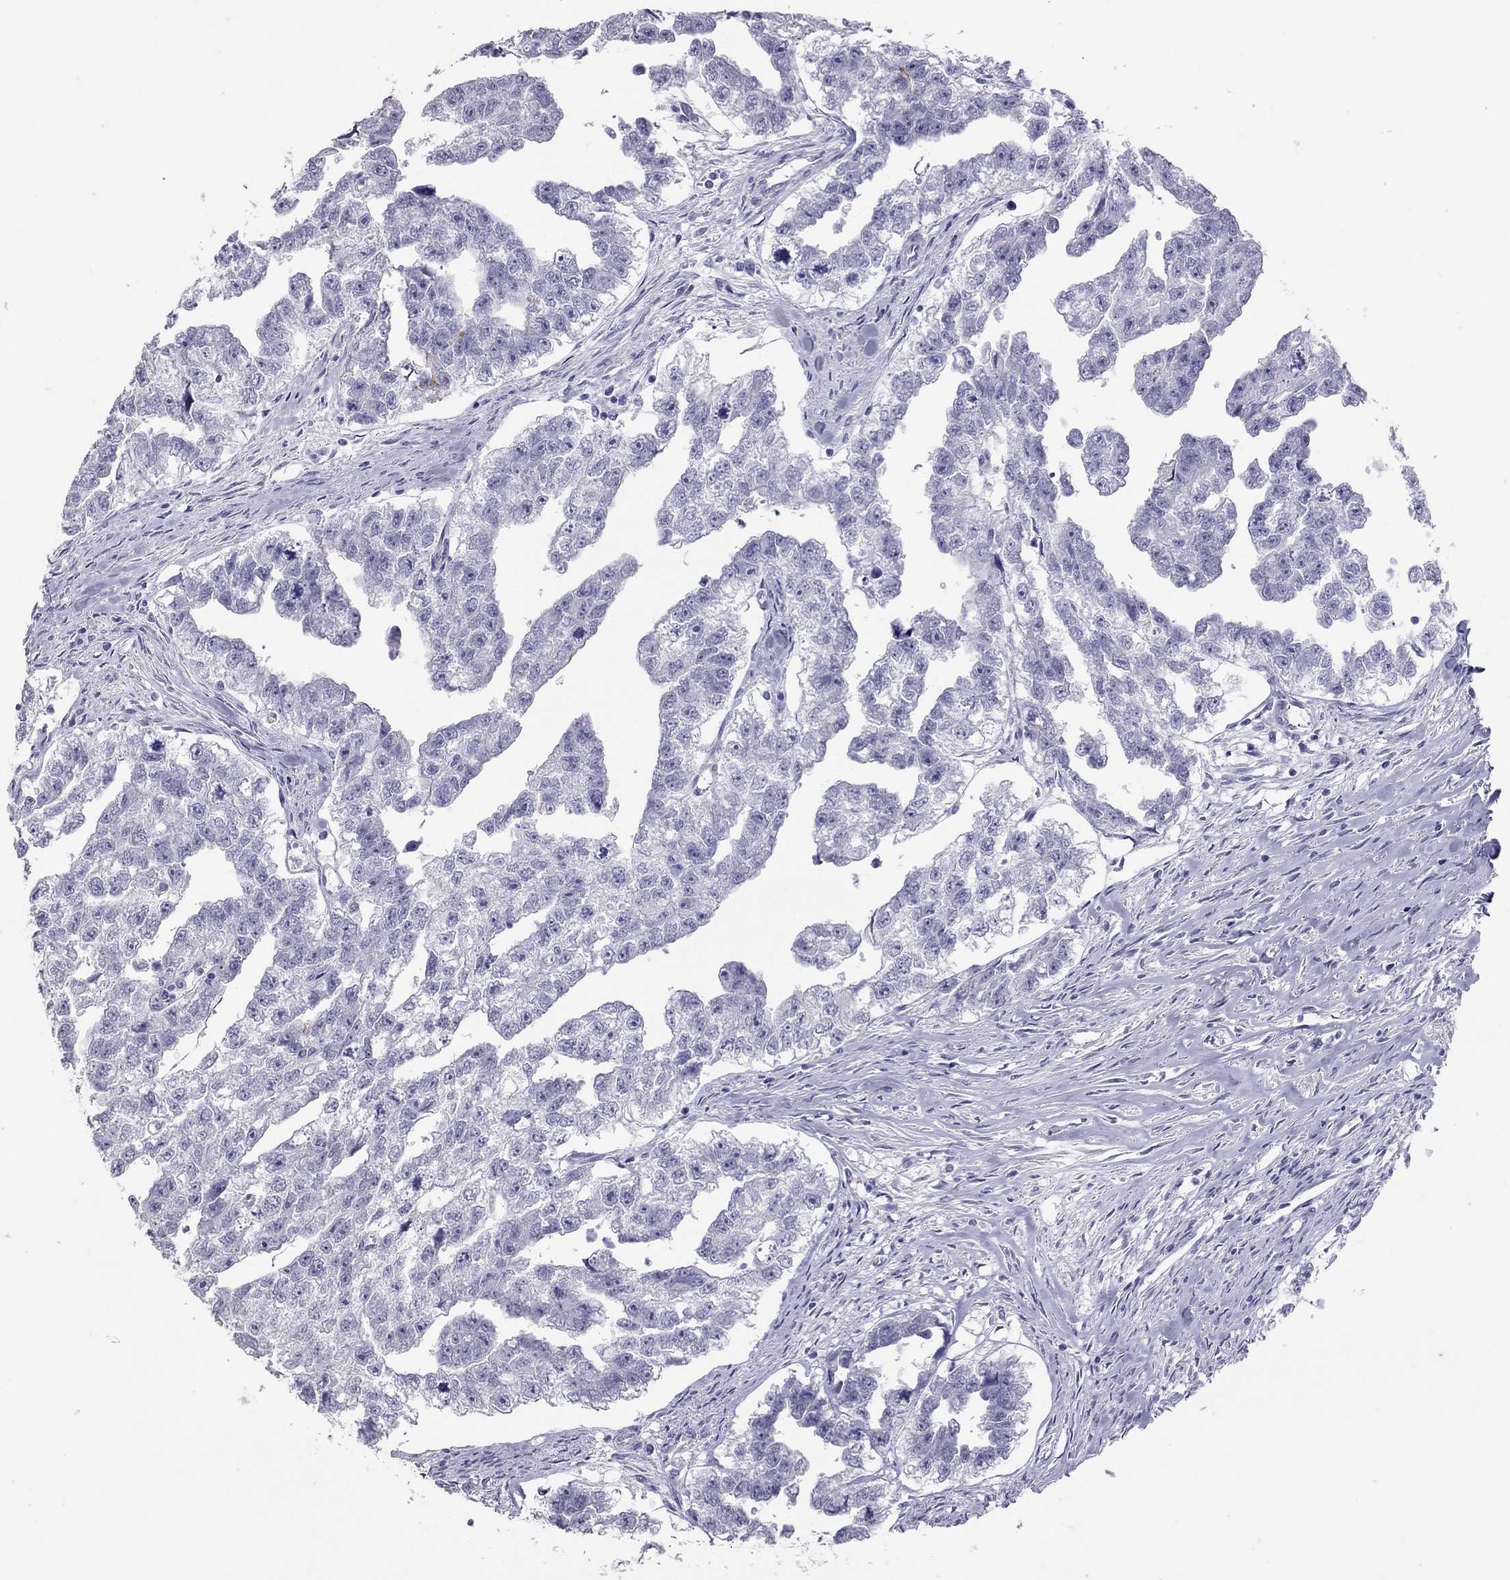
{"staining": {"intensity": "negative", "quantity": "none", "location": "none"}, "tissue": "testis cancer", "cell_type": "Tumor cells", "image_type": "cancer", "snomed": [{"axis": "morphology", "description": "Carcinoma, Embryonal, NOS"}, {"axis": "morphology", "description": "Teratoma, malignant, NOS"}, {"axis": "topography", "description": "Testis"}], "caption": "The IHC micrograph has no significant expression in tumor cells of testis cancer (teratoma (malignant)) tissue. Brightfield microscopy of immunohistochemistry (IHC) stained with DAB (3,3'-diaminobenzidine) (brown) and hematoxylin (blue), captured at high magnification.", "gene": "MUC16", "patient": {"sex": "male", "age": 44}}